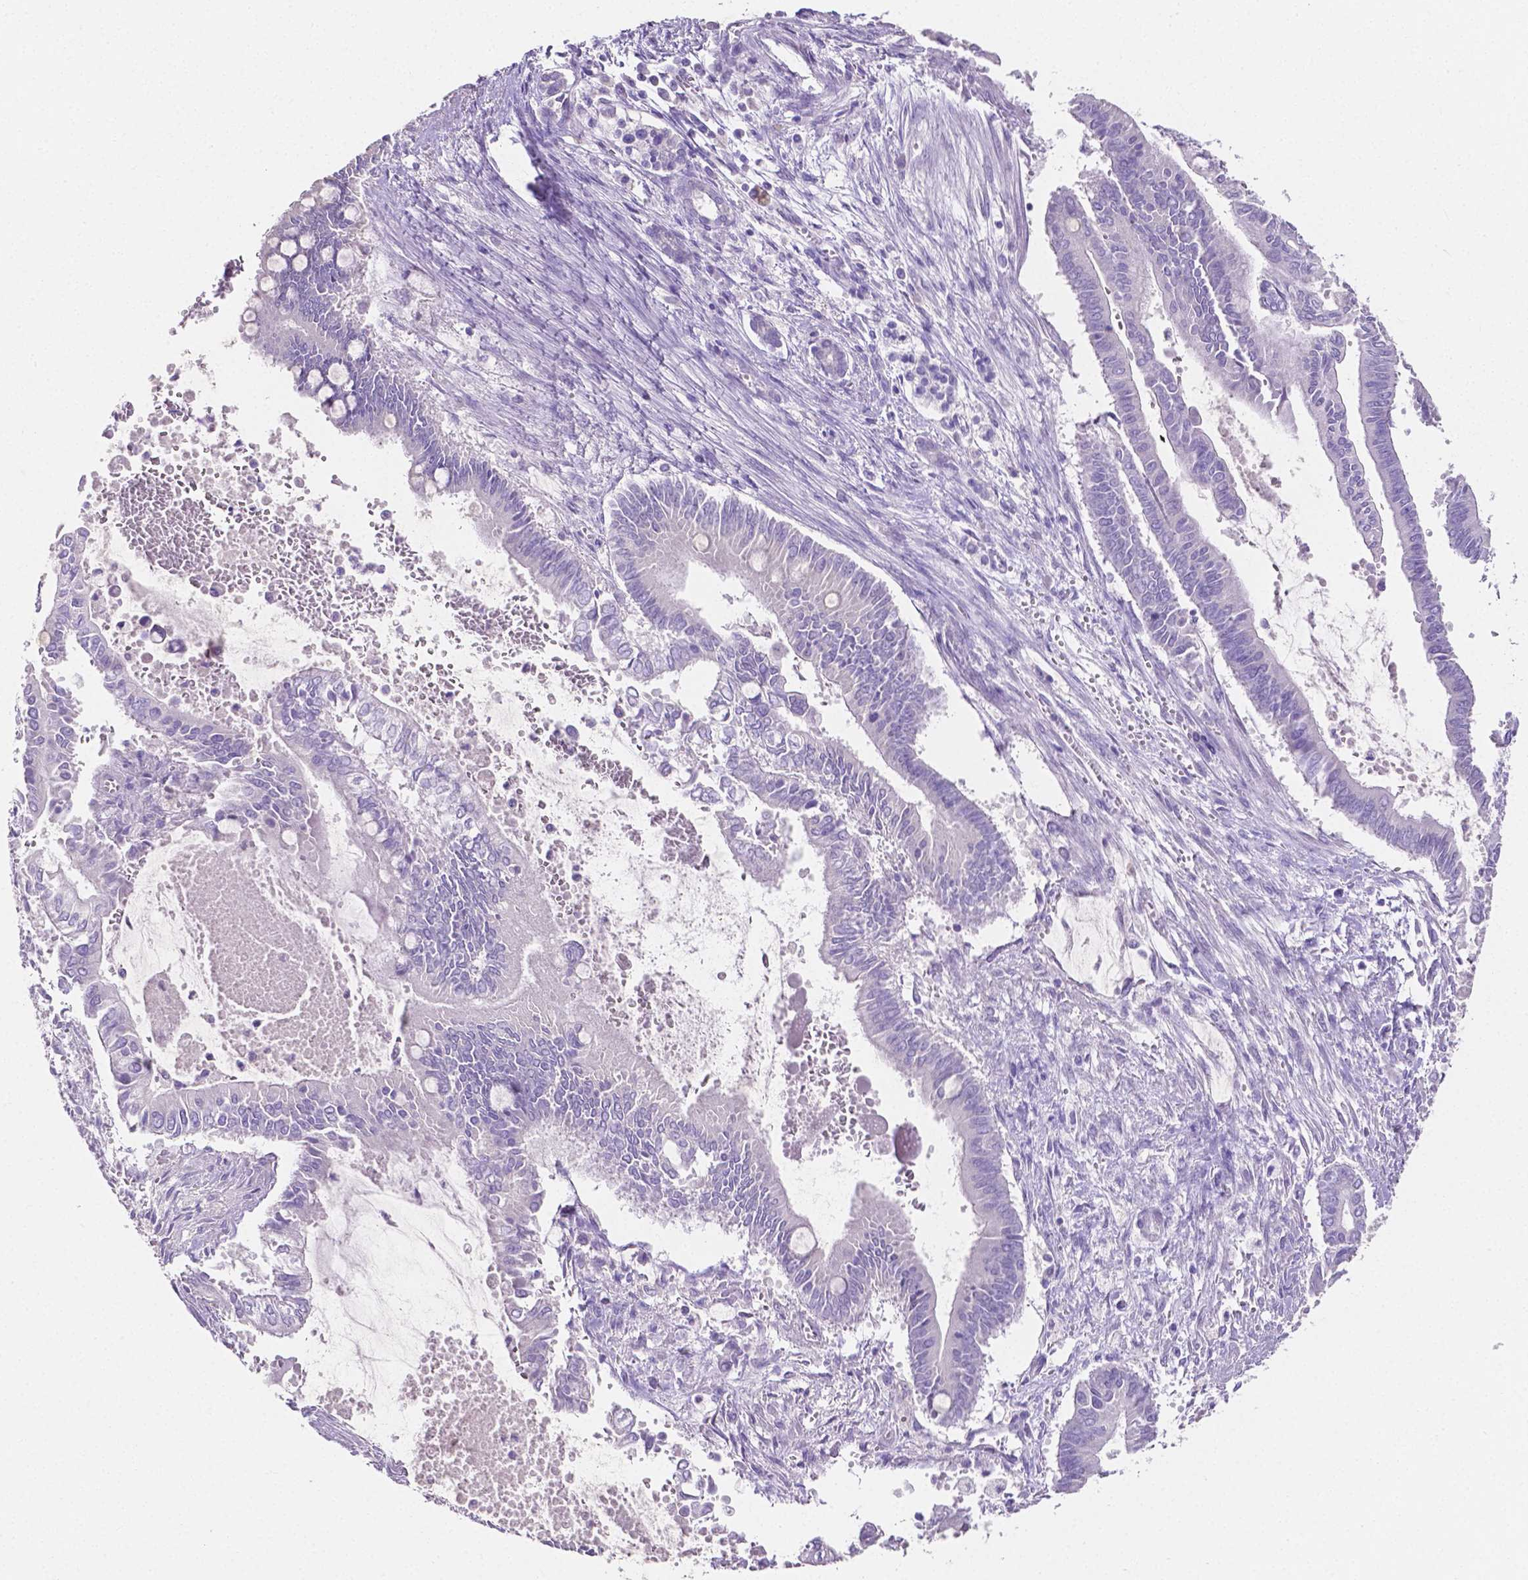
{"staining": {"intensity": "negative", "quantity": "none", "location": "none"}, "tissue": "pancreatic cancer", "cell_type": "Tumor cells", "image_type": "cancer", "snomed": [{"axis": "morphology", "description": "Adenocarcinoma, NOS"}, {"axis": "topography", "description": "Pancreas"}], "caption": "The immunohistochemistry image has no significant staining in tumor cells of pancreatic adenocarcinoma tissue. (DAB IHC, high magnification).", "gene": "SLC22A2", "patient": {"sex": "male", "age": 68}}